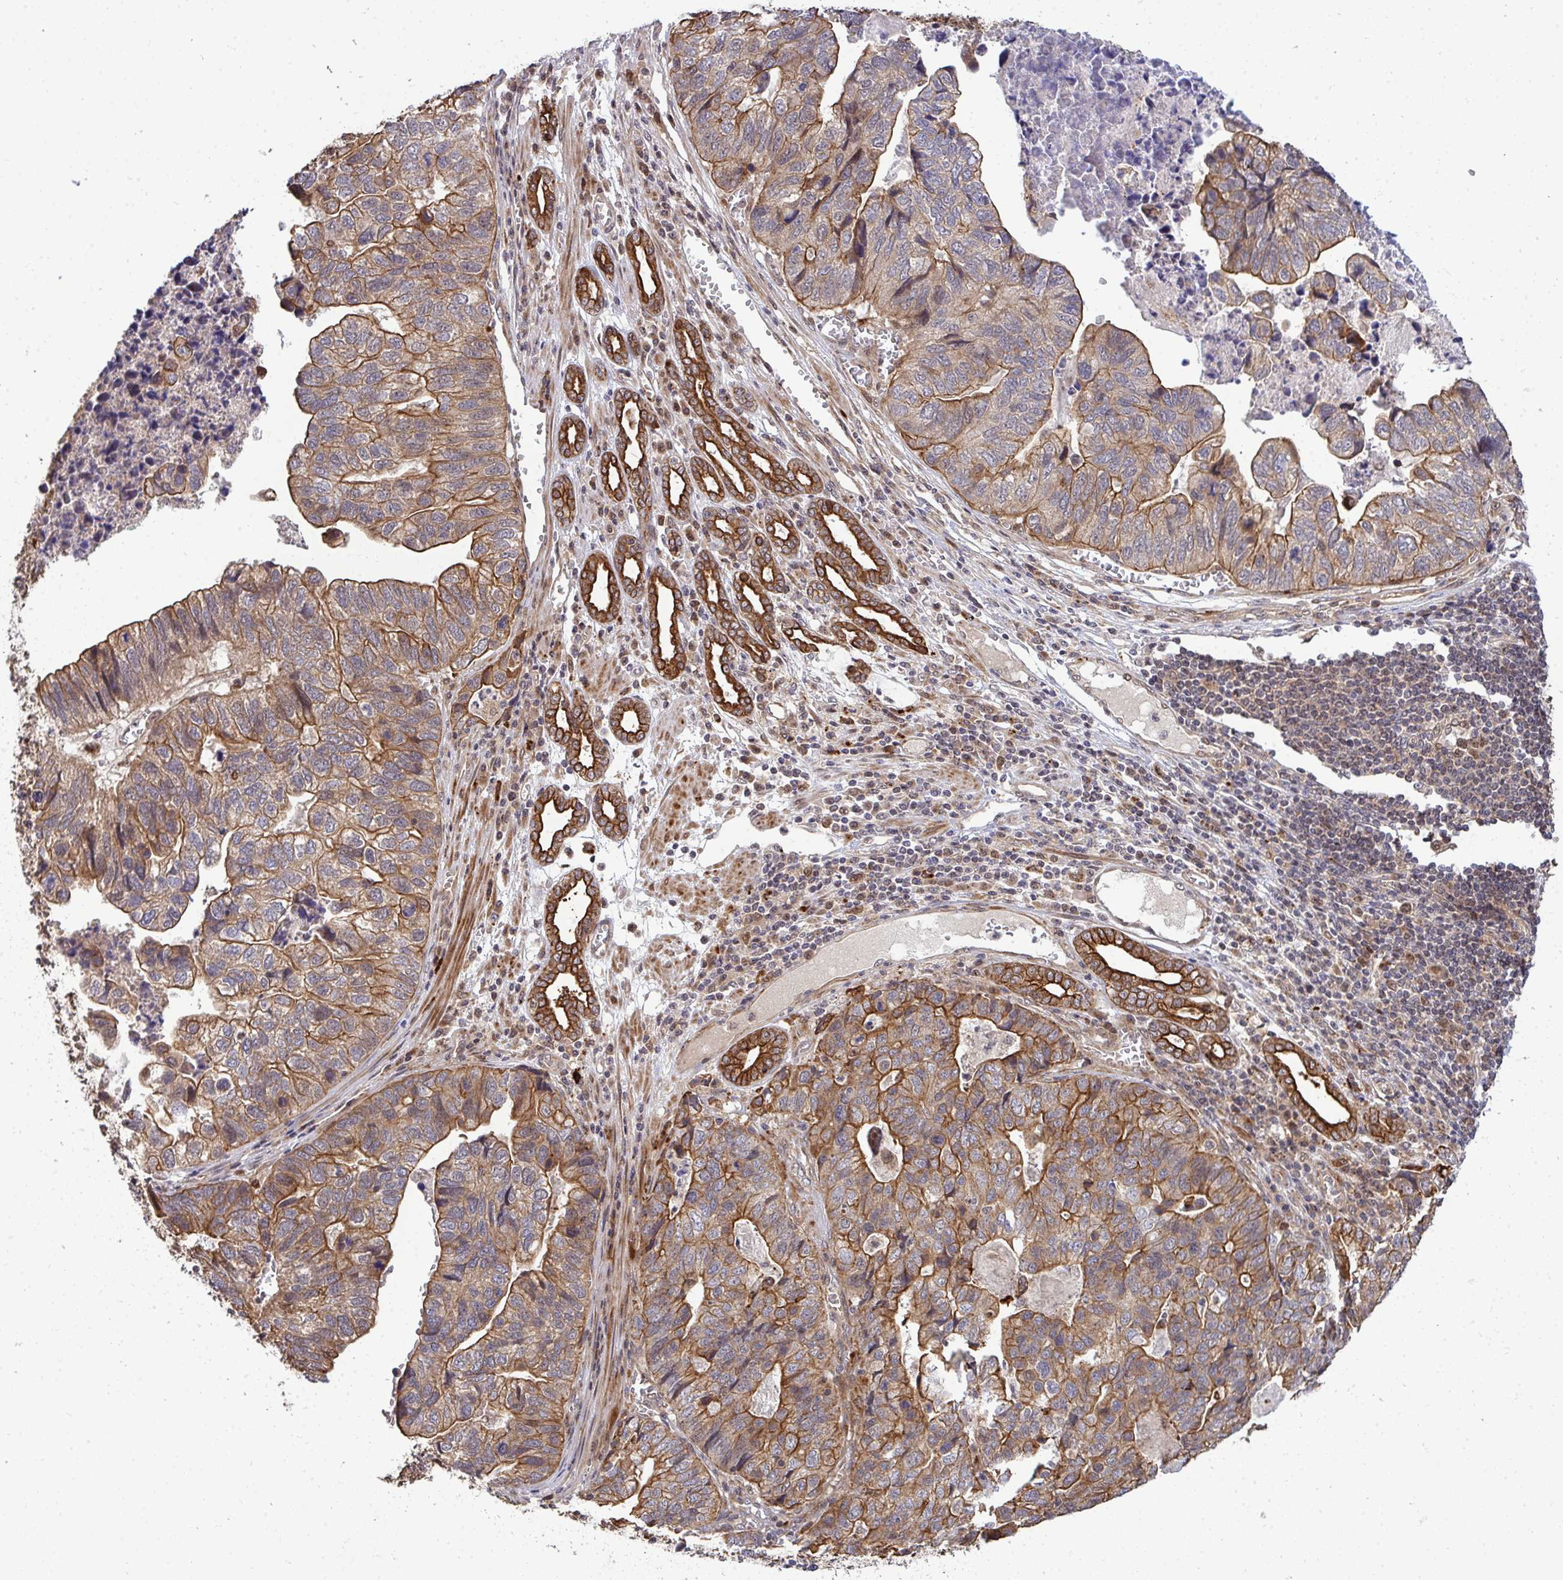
{"staining": {"intensity": "moderate", "quantity": ">75%", "location": "cytoplasmic/membranous"}, "tissue": "stomach cancer", "cell_type": "Tumor cells", "image_type": "cancer", "snomed": [{"axis": "morphology", "description": "Adenocarcinoma, NOS"}, {"axis": "topography", "description": "Stomach, upper"}], "caption": "Approximately >75% of tumor cells in human stomach cancer (adenocarcinoma) reveal moderate cytoplasmic/membranous protein expression as visualized by brown immunohistochemical staining.", "gene": "TRIM44", "patient": {"sex": "female", "age": 67}}